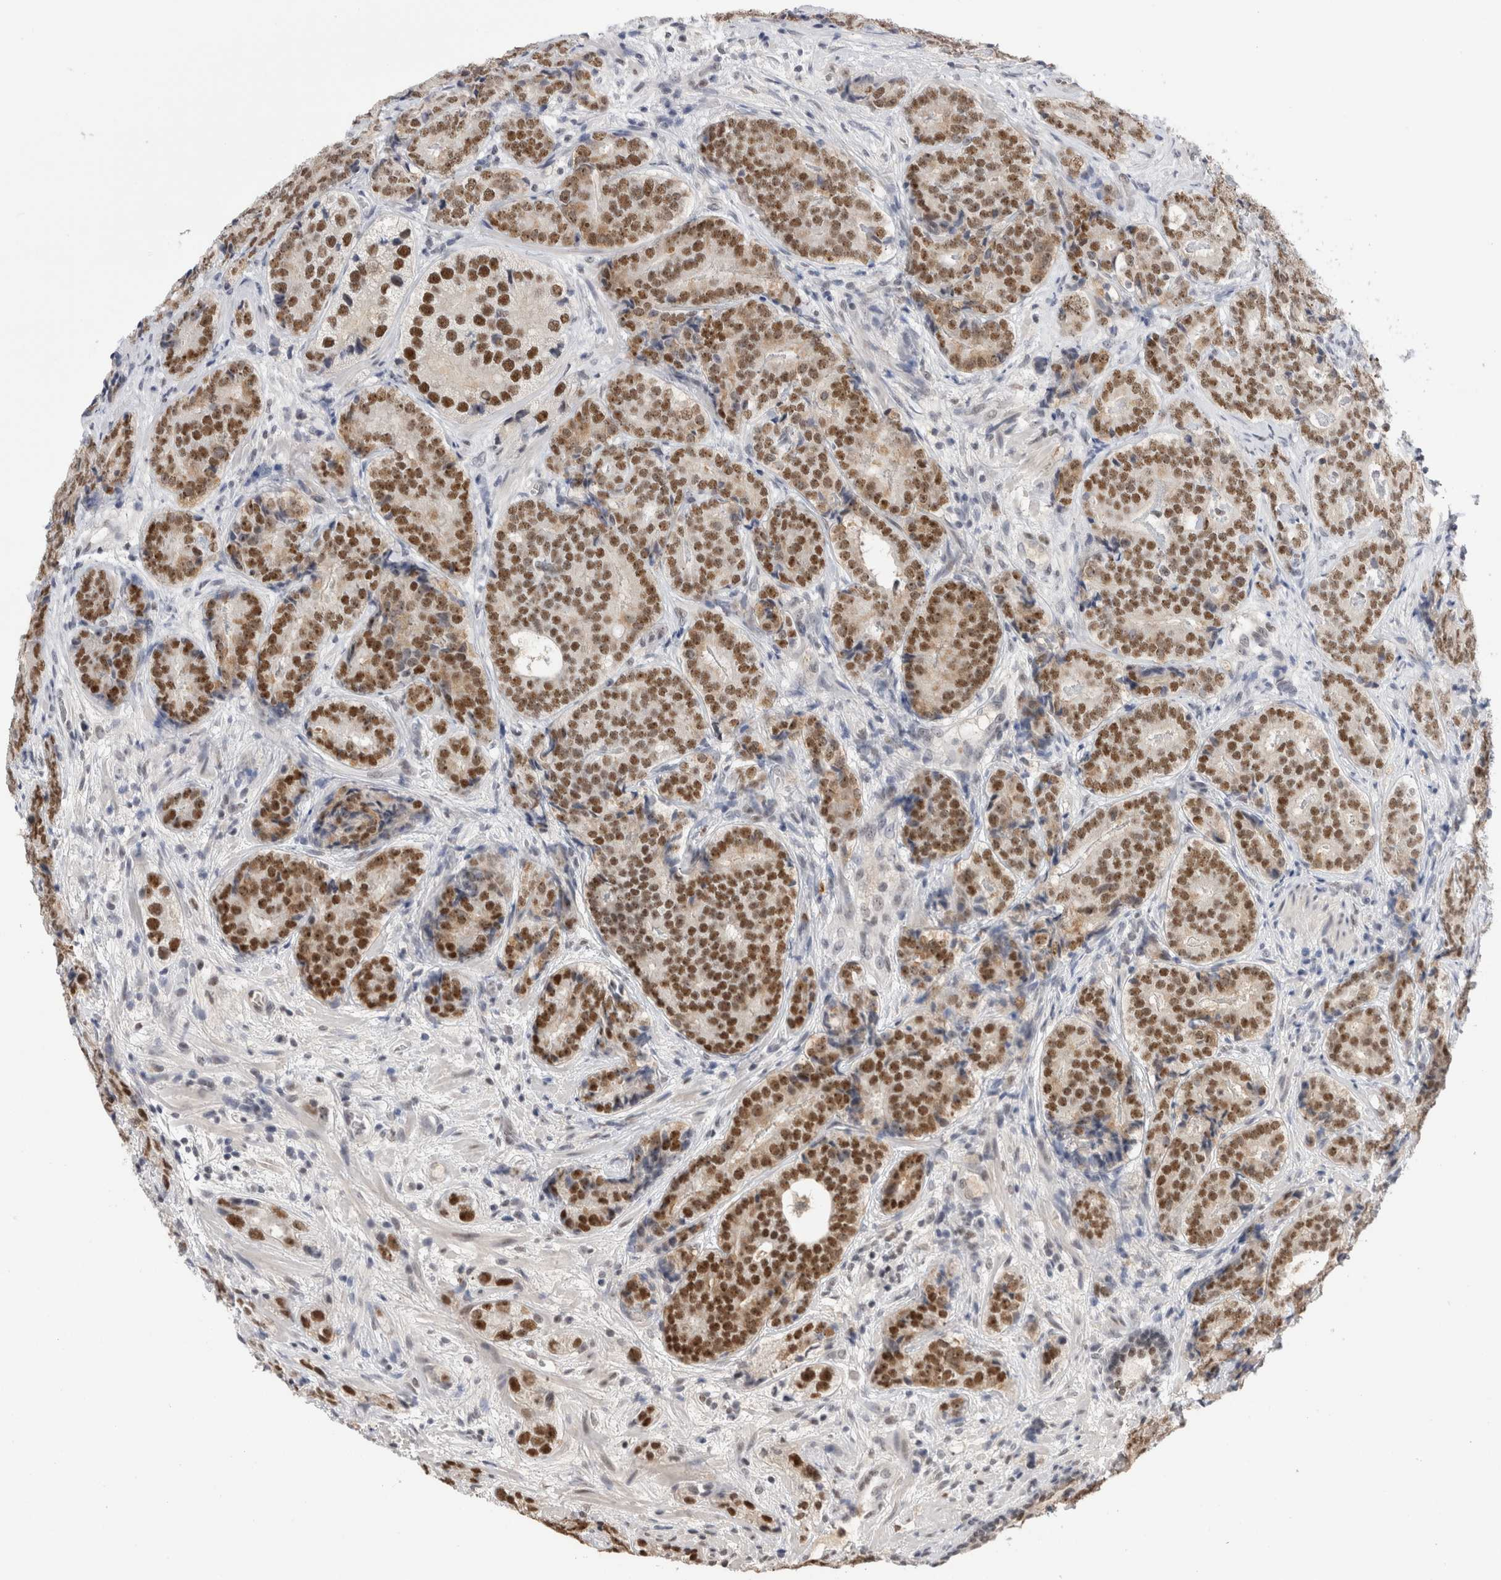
{"staining": {"intensity": "strong", "quantity": ">75%", "location": "nuclear"}, "tissue": "prostate cancer", "cell_type": "Tumor cells", "image_type": "cancer", "snomed": [{"axis": "morphology", "description": "Adenocarcinoma, High grade"}, {"axis": "topography", "description": "Prostate"}], "caption": "Immunohistochemistry of adenocarcinoma (high-grade) (prostate) displays high levels of strong nuclear expression in approximately >75% of tumor cells. (DAB (3,3'-diaminobenzidine) IHC with brightfield microscopy, high magnification).", "gene": "ZNF24", "patient": {"sex": "male", "age": 56}}